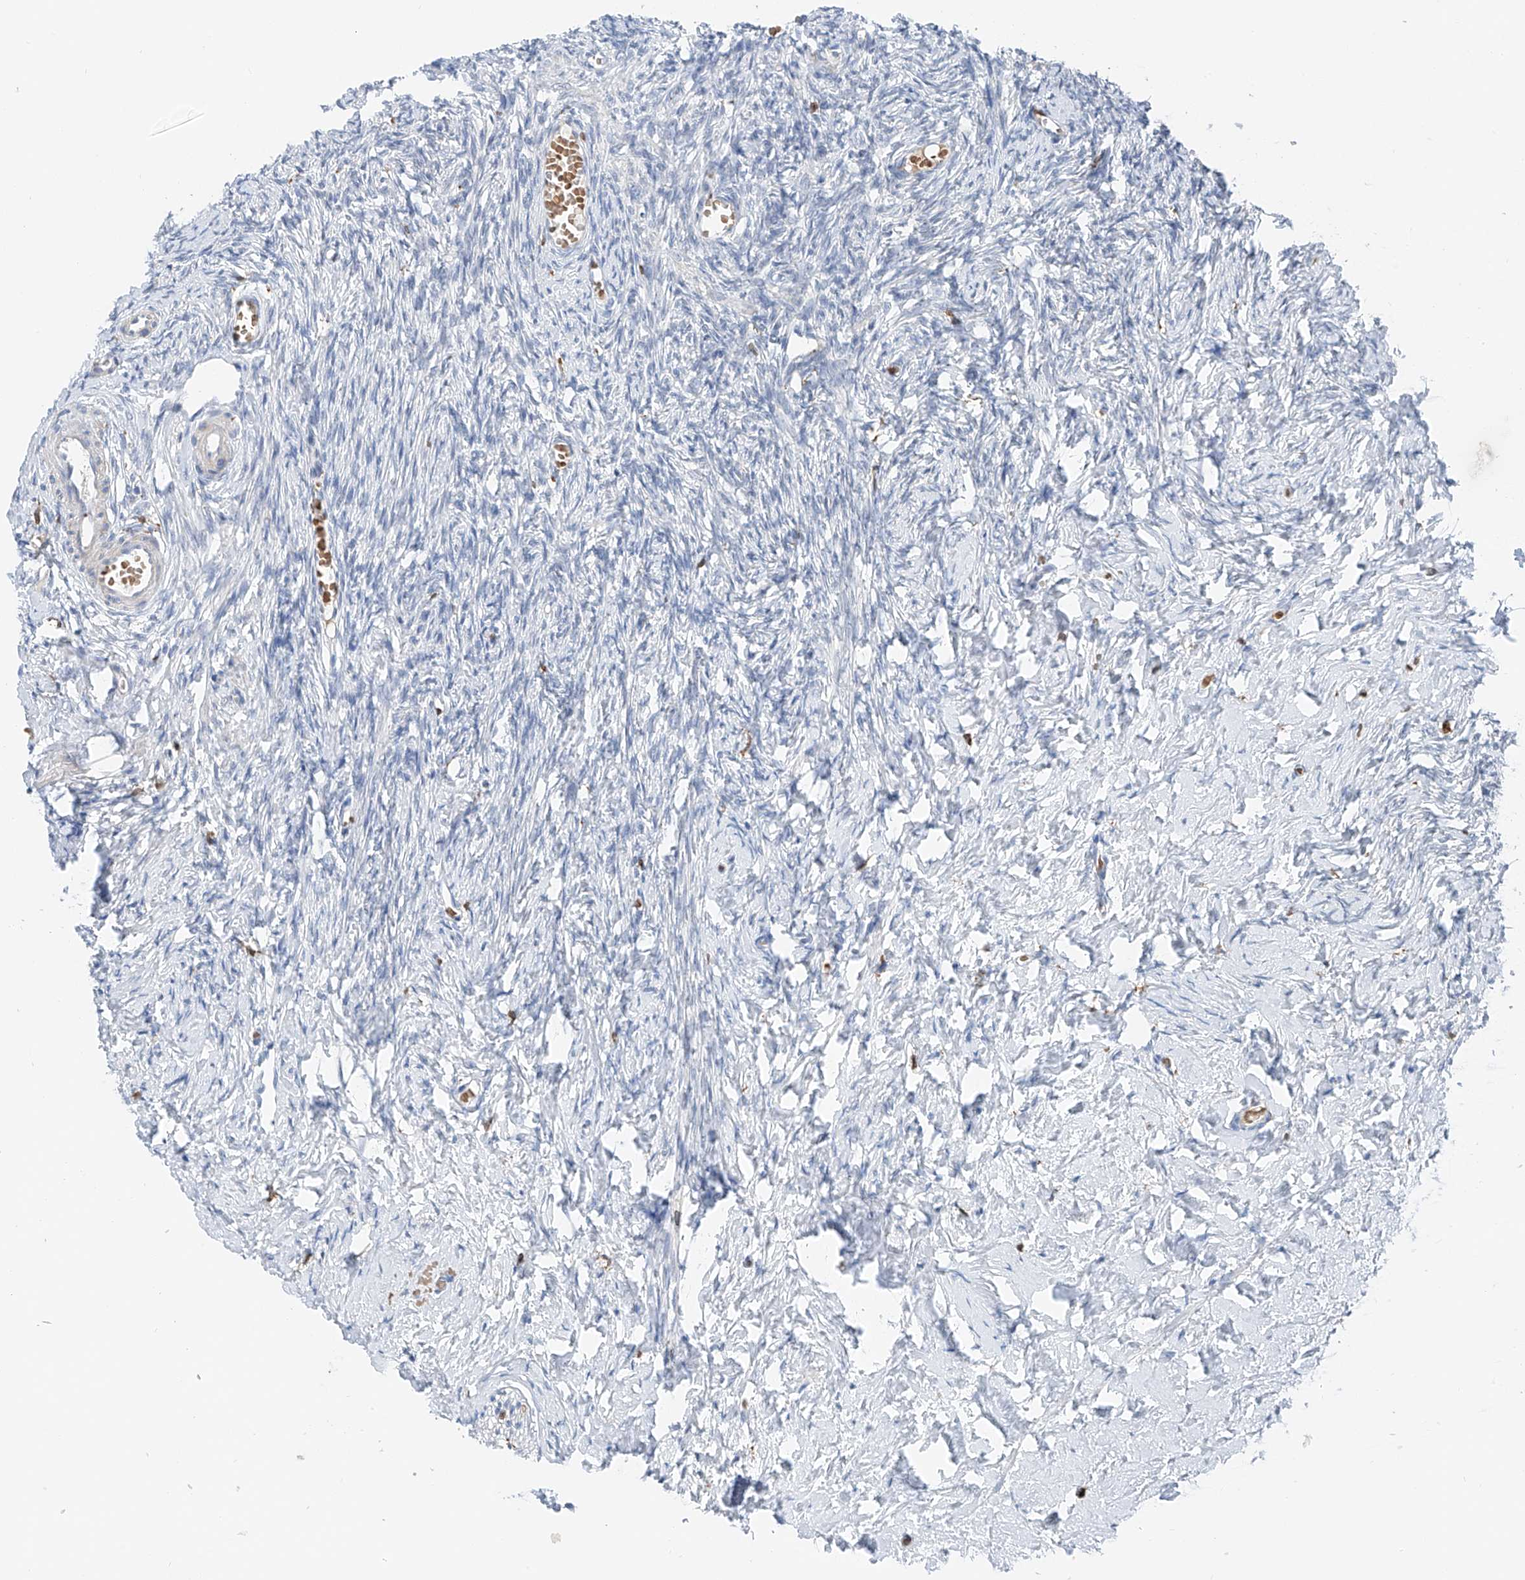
{"staining": {"intensity": "negative", "quantity": "none", "location": "none"}, "tissue": "ovary", "cell_type": "Ovarian stroma cells", "image_type": "normal", "snomed": [{"axis": "morphology", "description": "Normal tissue, NOS"}, {"axis": "topography", "description": "Ovary"}], "caption": "Human ovary stained for a protein using immunohistochemistry demonstrates no staining in ovarian stroma cells.", "gene": "TBXAS1", "patient": {"sex": "female", "age": 27}}